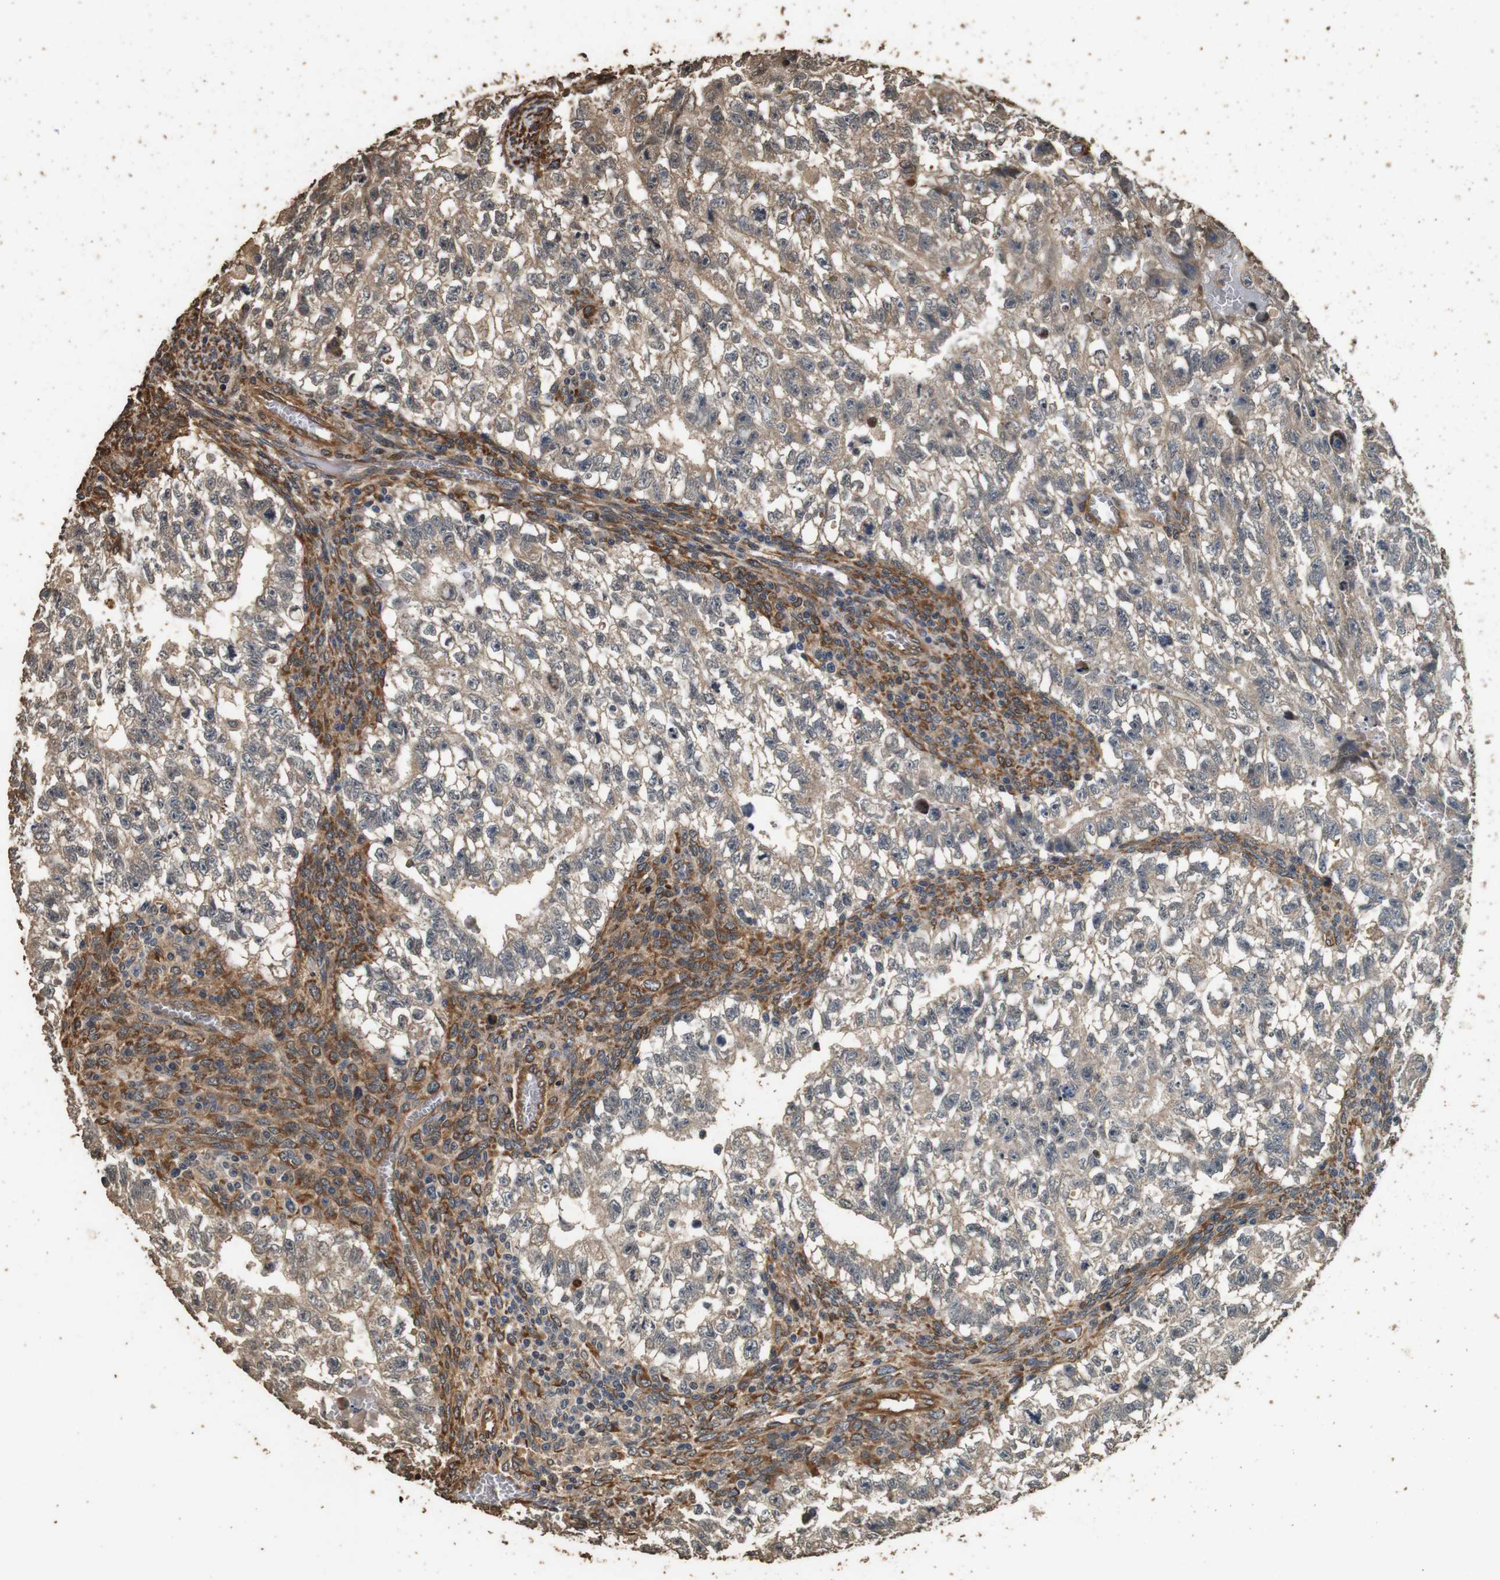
{"staining": {"intensity": "weak", "quantity": "25%-75%", "location": "cytoplasmic/membranous"}, "tissue": "testis cancer", "cell_type": "Tumor cells", "image_type": "cancer", "snomed": [{"axis": "morphology", "description": "Seminoma, NOS"}, {"axis": "morphology", "description": "Carcinoma, Embryonal, NOS"}, {"axis": "topography", "description": "Testis"}], "caption": "Seminoma (testis) stained with a brown dye displays weak cytoplasmic/membranous positive positivity in about 25%-75% of tumor cells.", "gene": "CNPY4", "patient": {"sex": "male", "age": 38}}